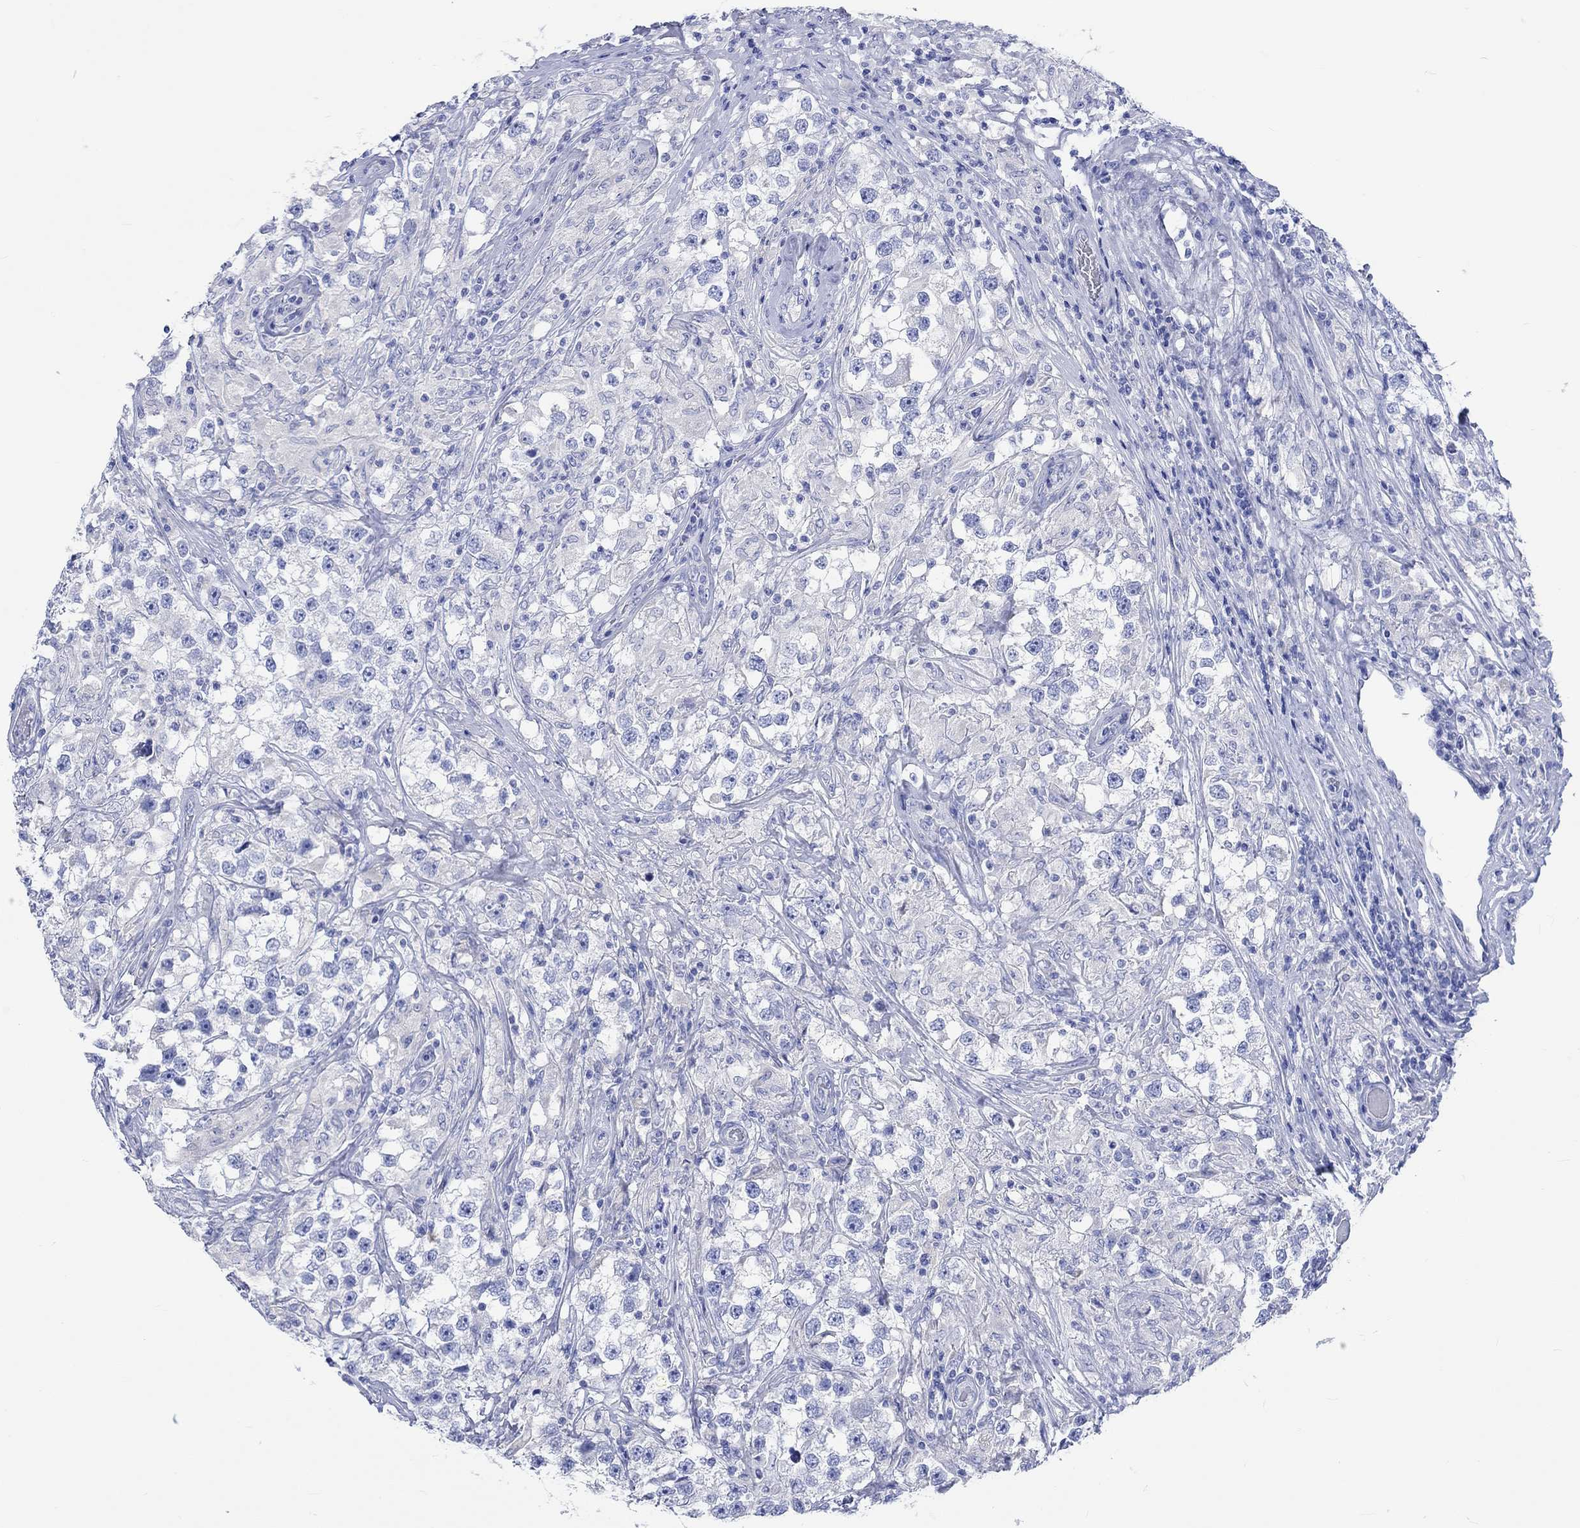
{"staining": {"intensity": "negative", "quantity": "none", "location": "none"}, "tissue": "testis cancer", "cell_type": "Tumor cells", "image_type": "cancer", "snomed": [{"axis": "morphology", "description": "Seminoma, NOS"}, {"axis": "topography", "description": "Testis"}], "caption": "IHC of human testis seminoma reveals no staining in tumor cells. The staining was performed using DAB to visualize the protein expression in brown, while the nuclei were stained in blue with hematoxylin (Magnification: 20x).", "gene": "CPLX2", "patient": {"sex": "male", "age": 46}}